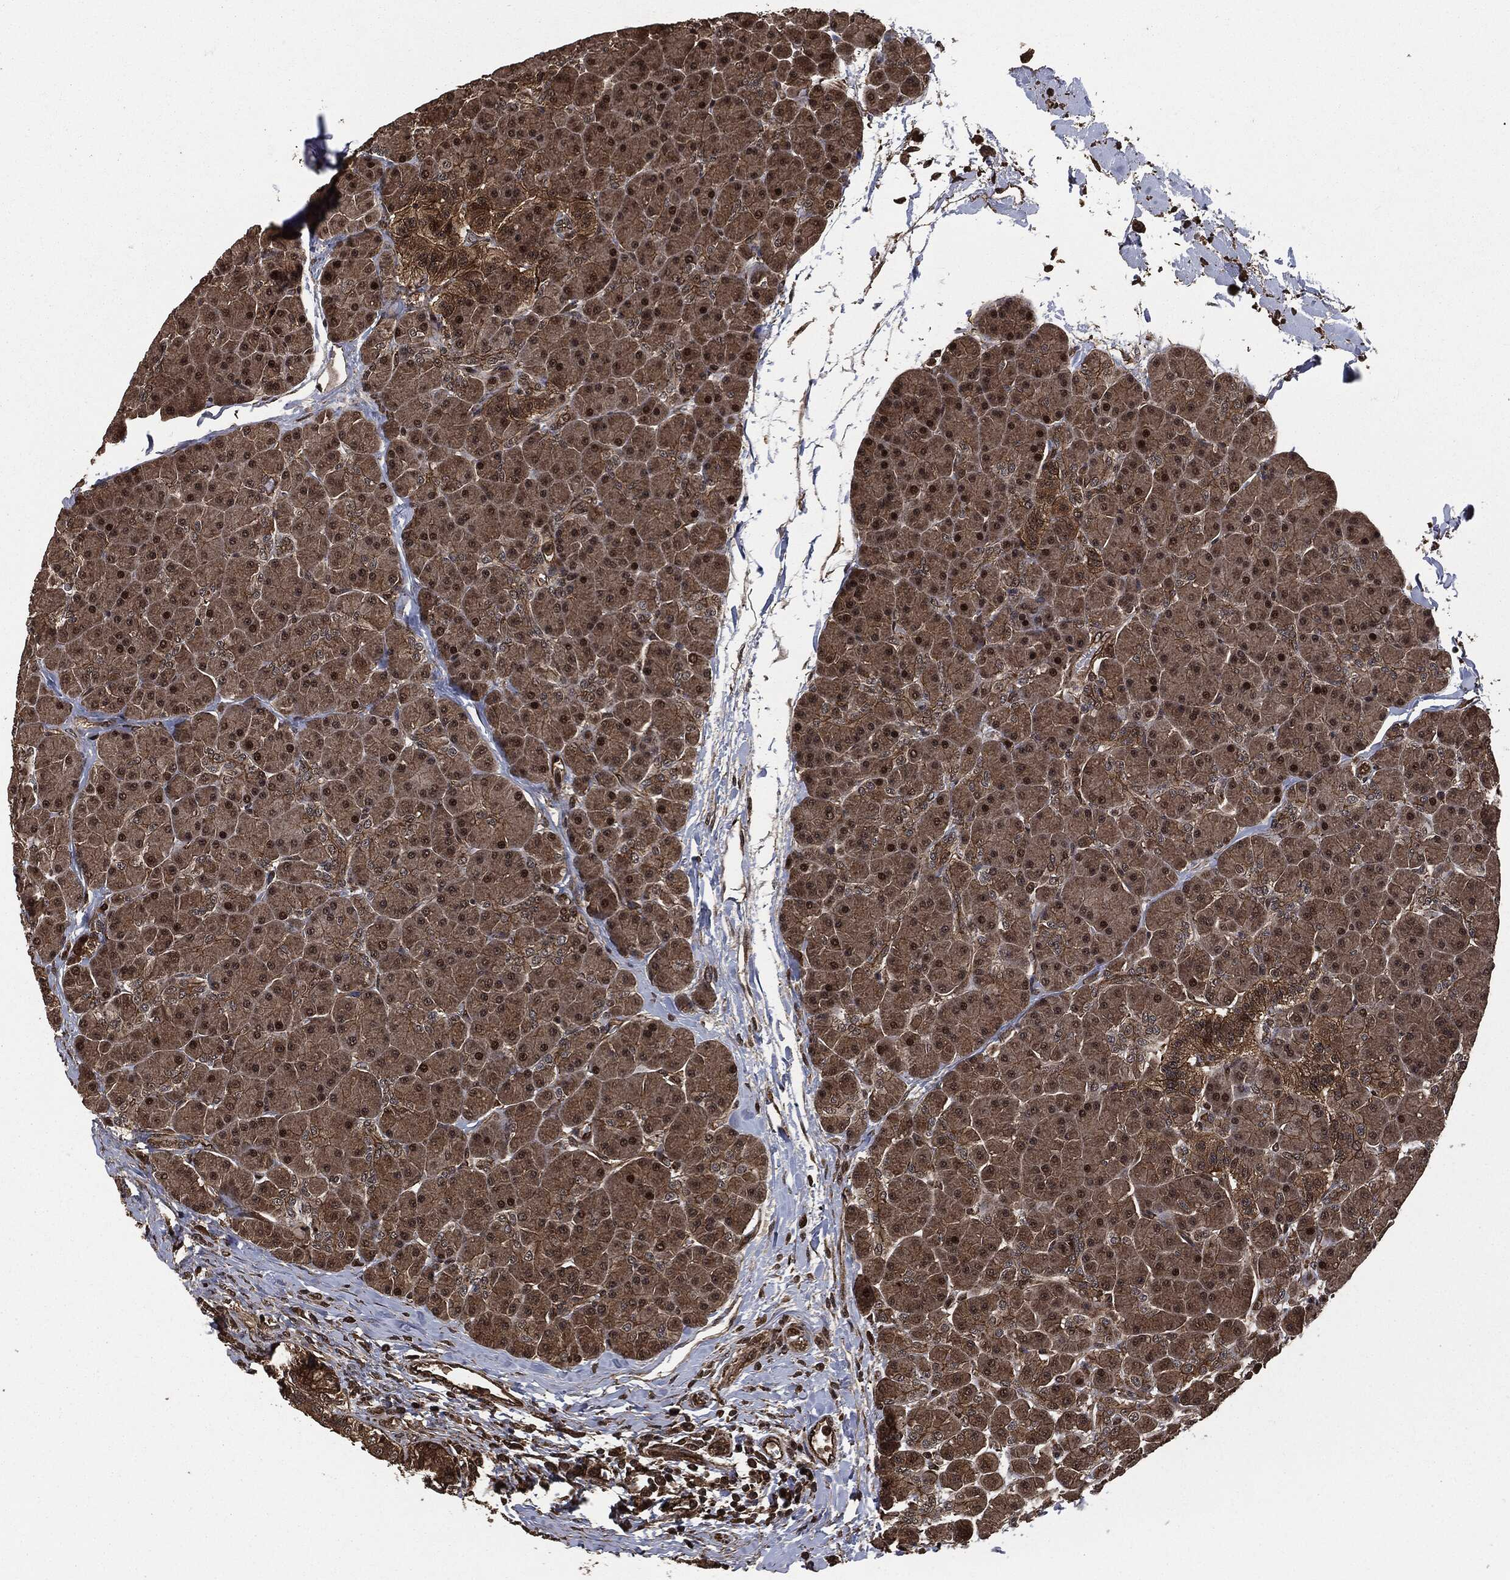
{"staining": {"intensity": "moderate", "quantity": ">75%", "location": "cytoplasmic/membranous,nuclear"}, "tissue": "pancreas", "cell_type": "Exocrine glandular cells", "image_type": "normal", "snomed": [{"axis": "morphology", "description": "Normal tissue, NOS"}, {"axis": "topography", "description": "Pancreas"}], "caption": "Immunohistochemical staining of normal pancreas exhibits moderate cytoplasmic/membranous,nuclear protein staining in about >75% of exocrine glandular cells.", "gene": "HRAS", "patient": {"sex": "female", "age": 44}}